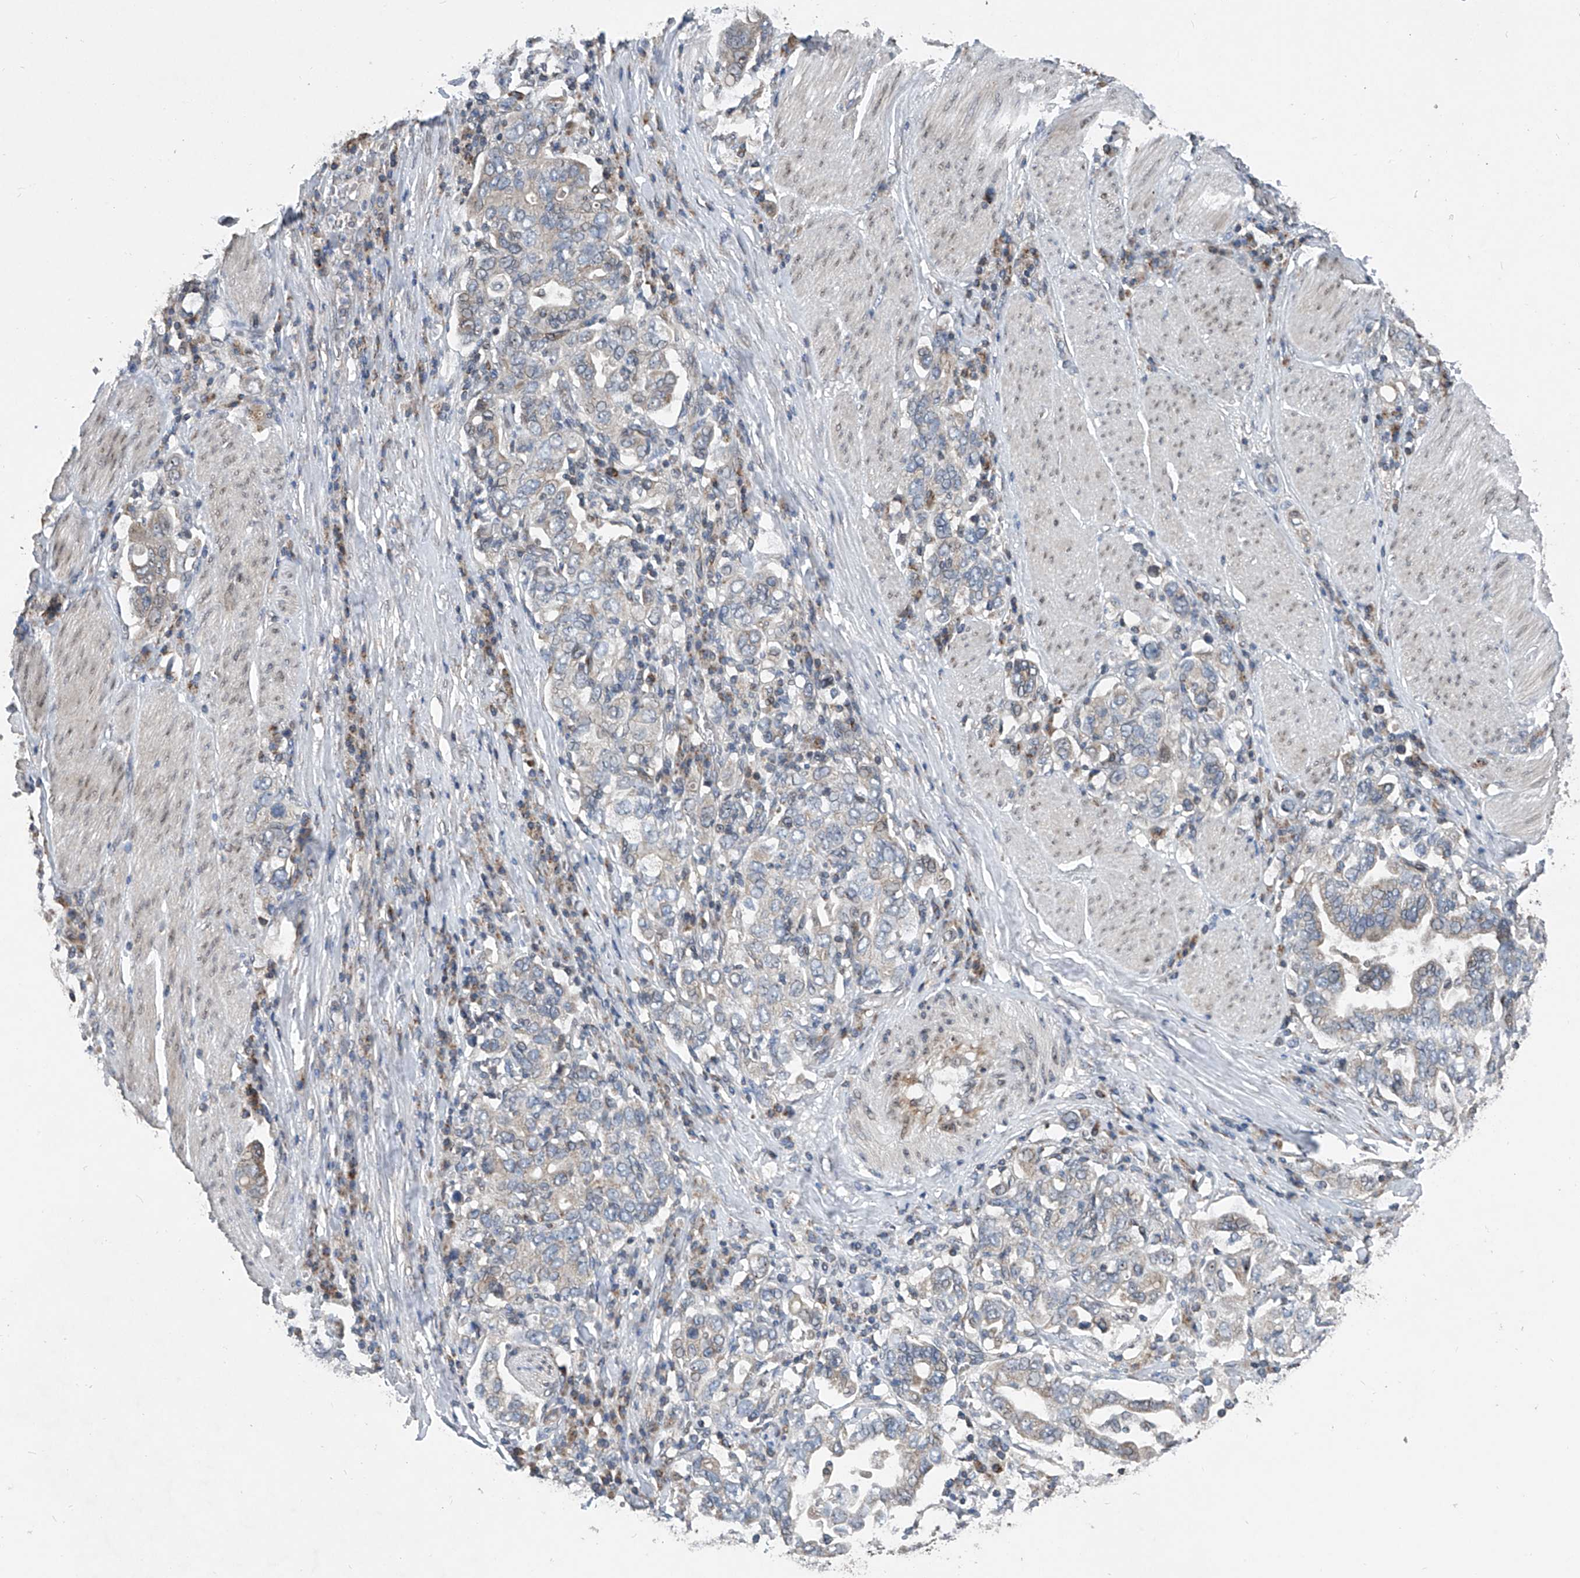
{"staining": {"intensity": "weak", "quantity": "<25%", "location": "cytoplasmic/membranous"}, "tissue": "stomach cancer", "cell_type": "Tumor cells", "image_type": "cancer", "snomed": [{"axis": "morphology", "description": "Adenocarcinoma, NOS"}, {"axis": "topography", "description": "Stomach, upper"}], "caption": "Stomach adenocarcinoma was stained to show a protein in brown. There is no significant positivity in tumor cells.", "gene": "BCKDHB", "patient": {"sex": "male", "age": 62}}